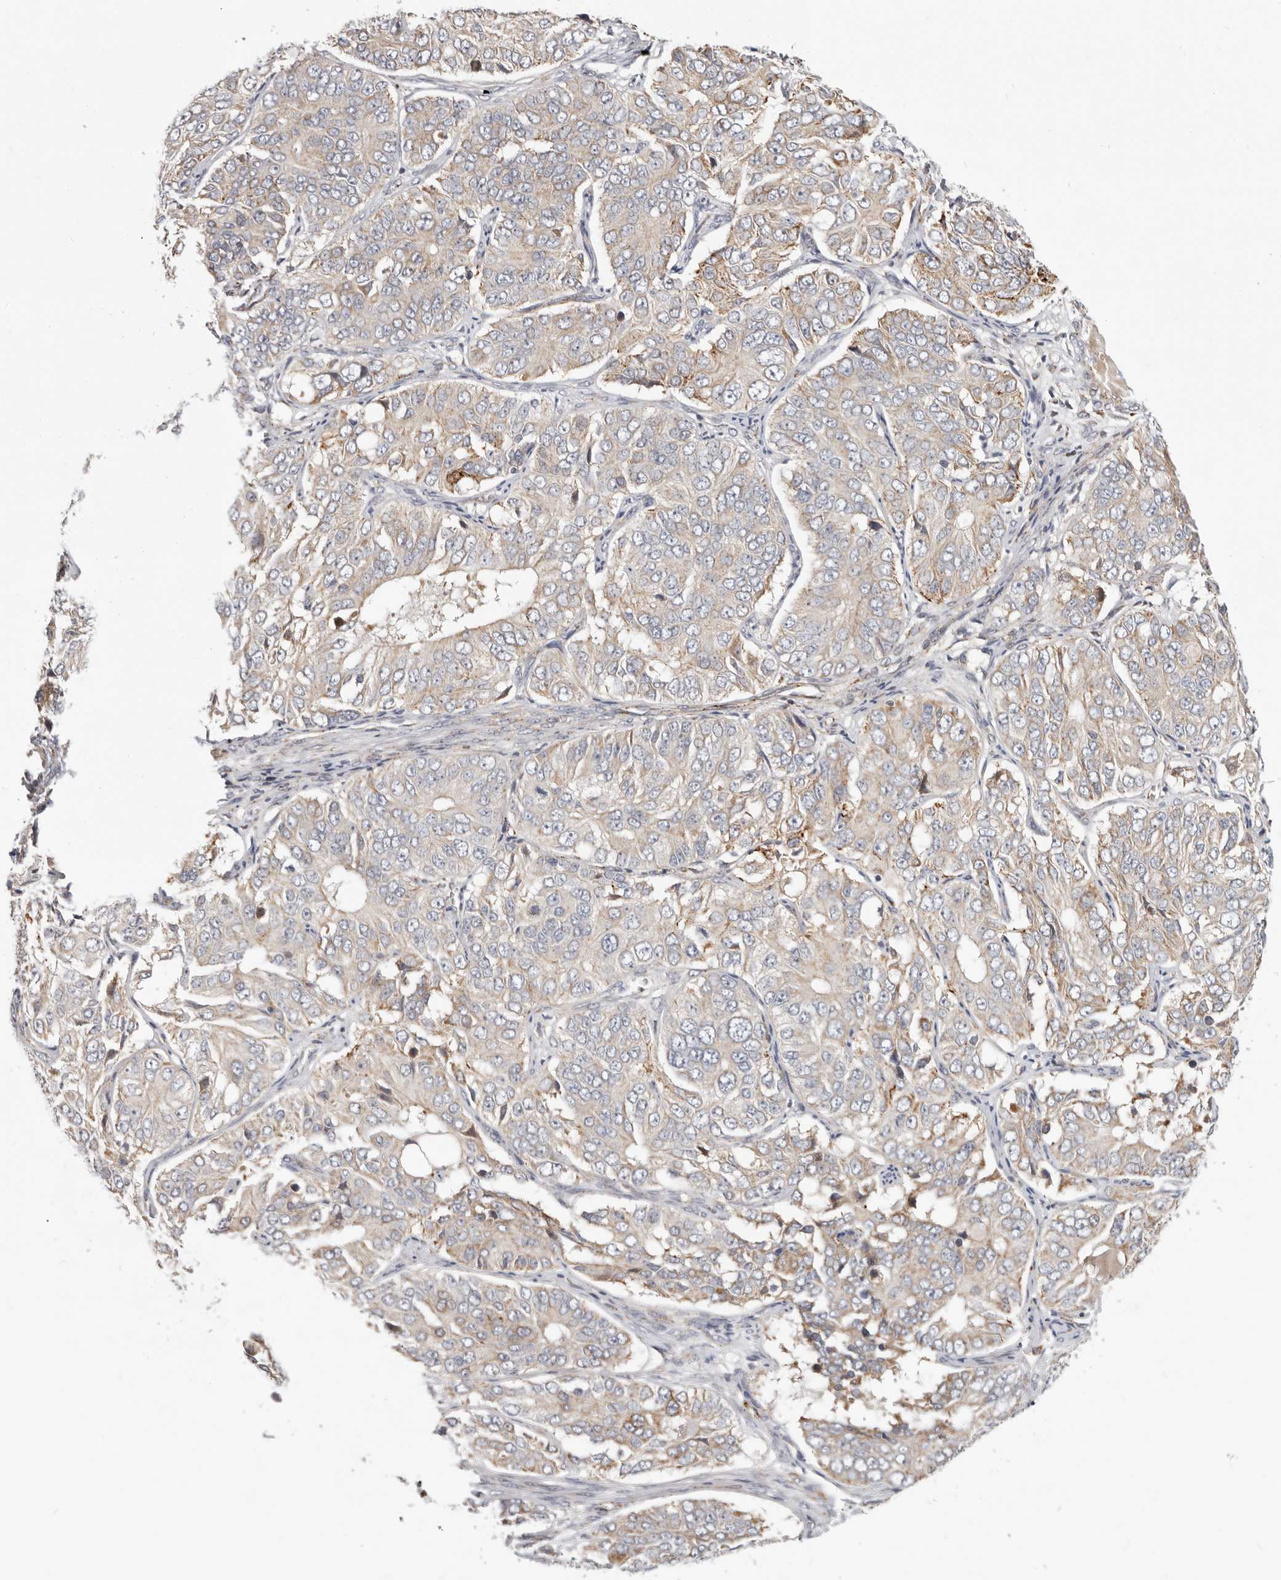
{"staining": {"intensity": "weak", "quantity": "<25%", "location": "cytoplasmic/membranous"}, "tissue": "ovarian cancer", "cell_type": "Tumor cells", "image_type": "cancer", "snomed": [{"axis": "morphology", "description": "Carcinoma, endometroid"}, {"axis": "topography", "description": "Ovary"}], "caption": "The immunohistochemistry (IHC) image has no significant positivity in tumor cells of ovarian cancer (endometroid carcinoma) tissue.", "gene": "TOR3A", "patient": {"sex": "female", "age": 51}}